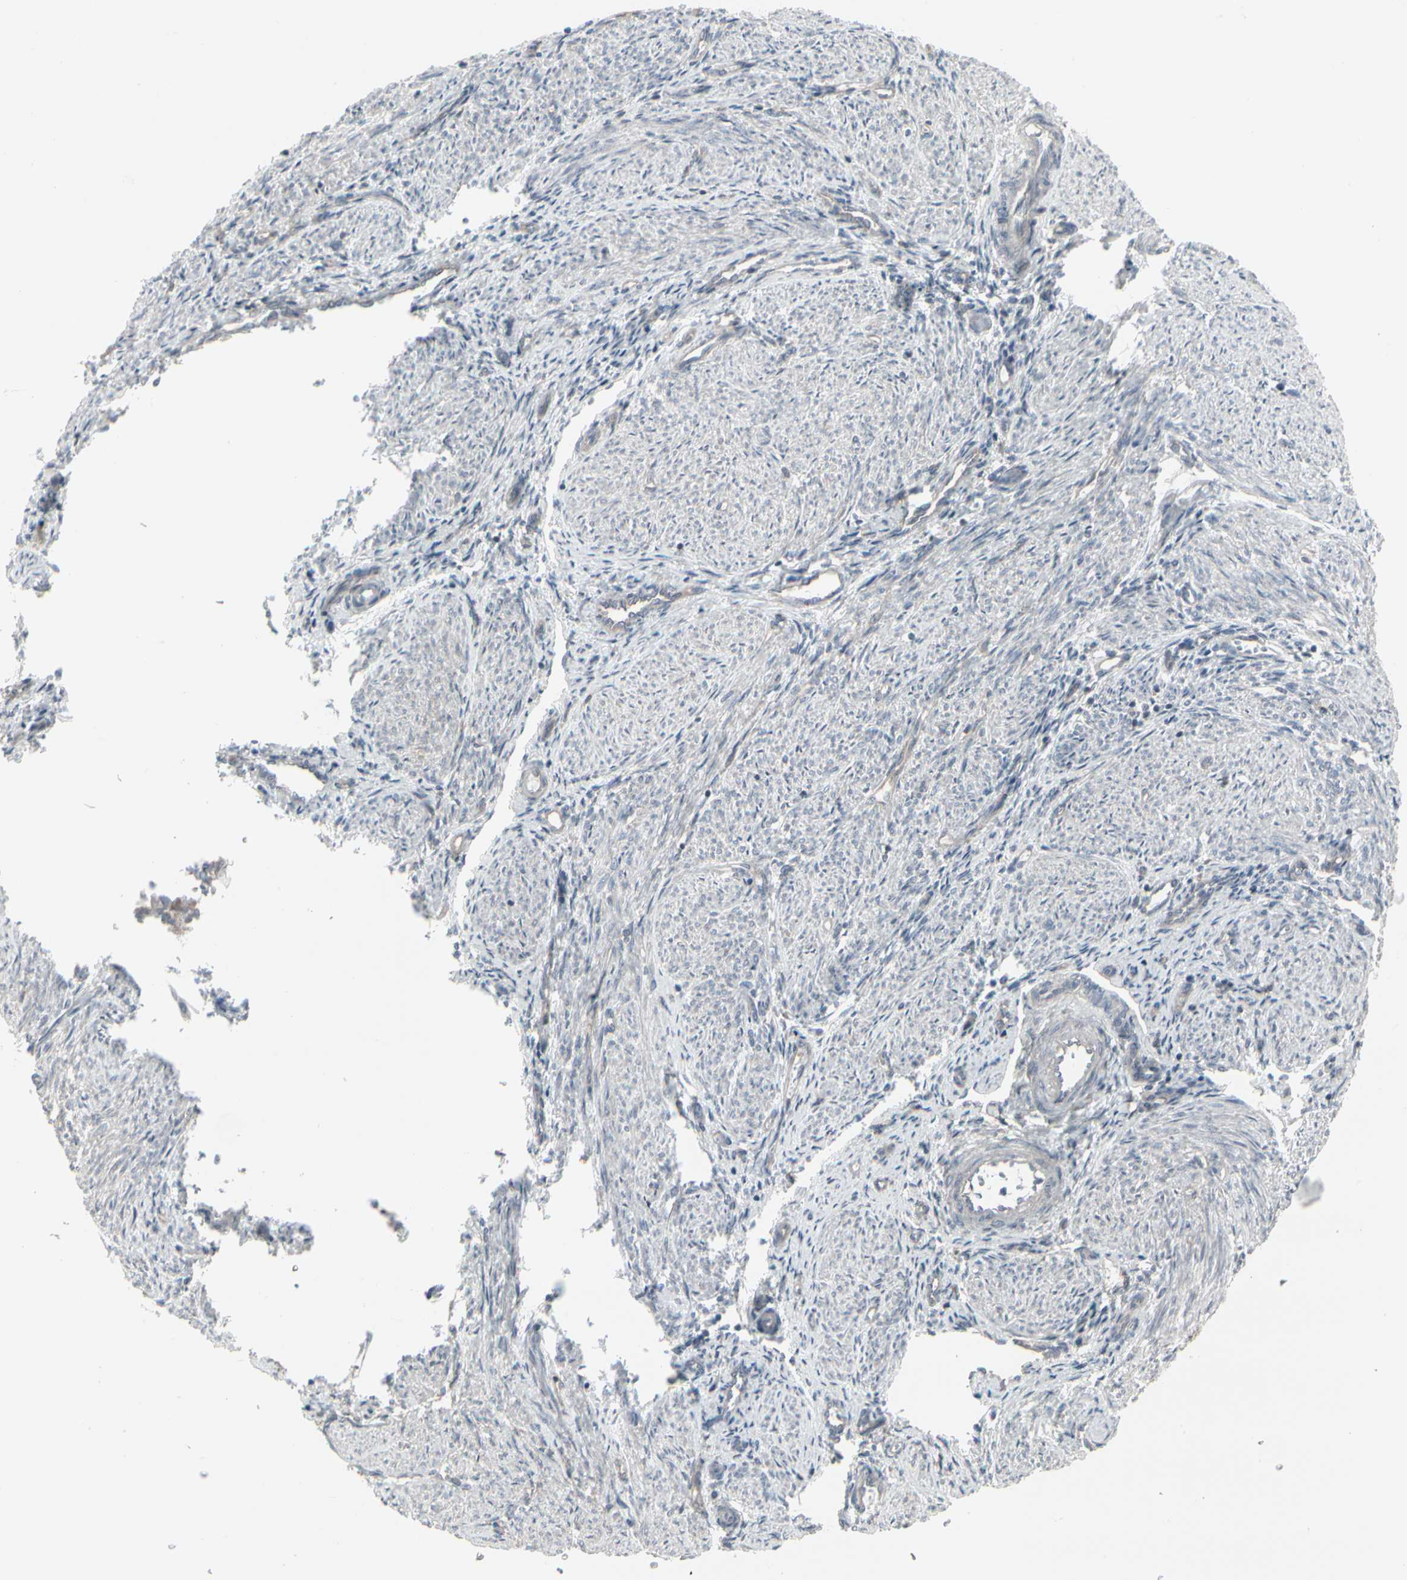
{"staining": {"intensity": "weak", "quantity": "25%-75%", "location": "cytoplasmic/membranous"}, "tissue": "endometrium", "cell_type": "Cells in endometrial stroma", "image_type": "normal", "snomed": [{"axis": "morphology", "description": "Normal tissue, NOS"}, {"axis": "topography", "description": "Endometrium"}], "caption": "Immunohistochemistry (IHC) image of normal endometrium: endometrium stained using IHC shows low levels of weak protein expression localized specifically in the cytoplasmic/membranous of cells in endometrial stroma, appearing as a cytoplasmic/membranous brown color.", "gene": "EPS15", "patient": {"sex": "female", "age": 36}}